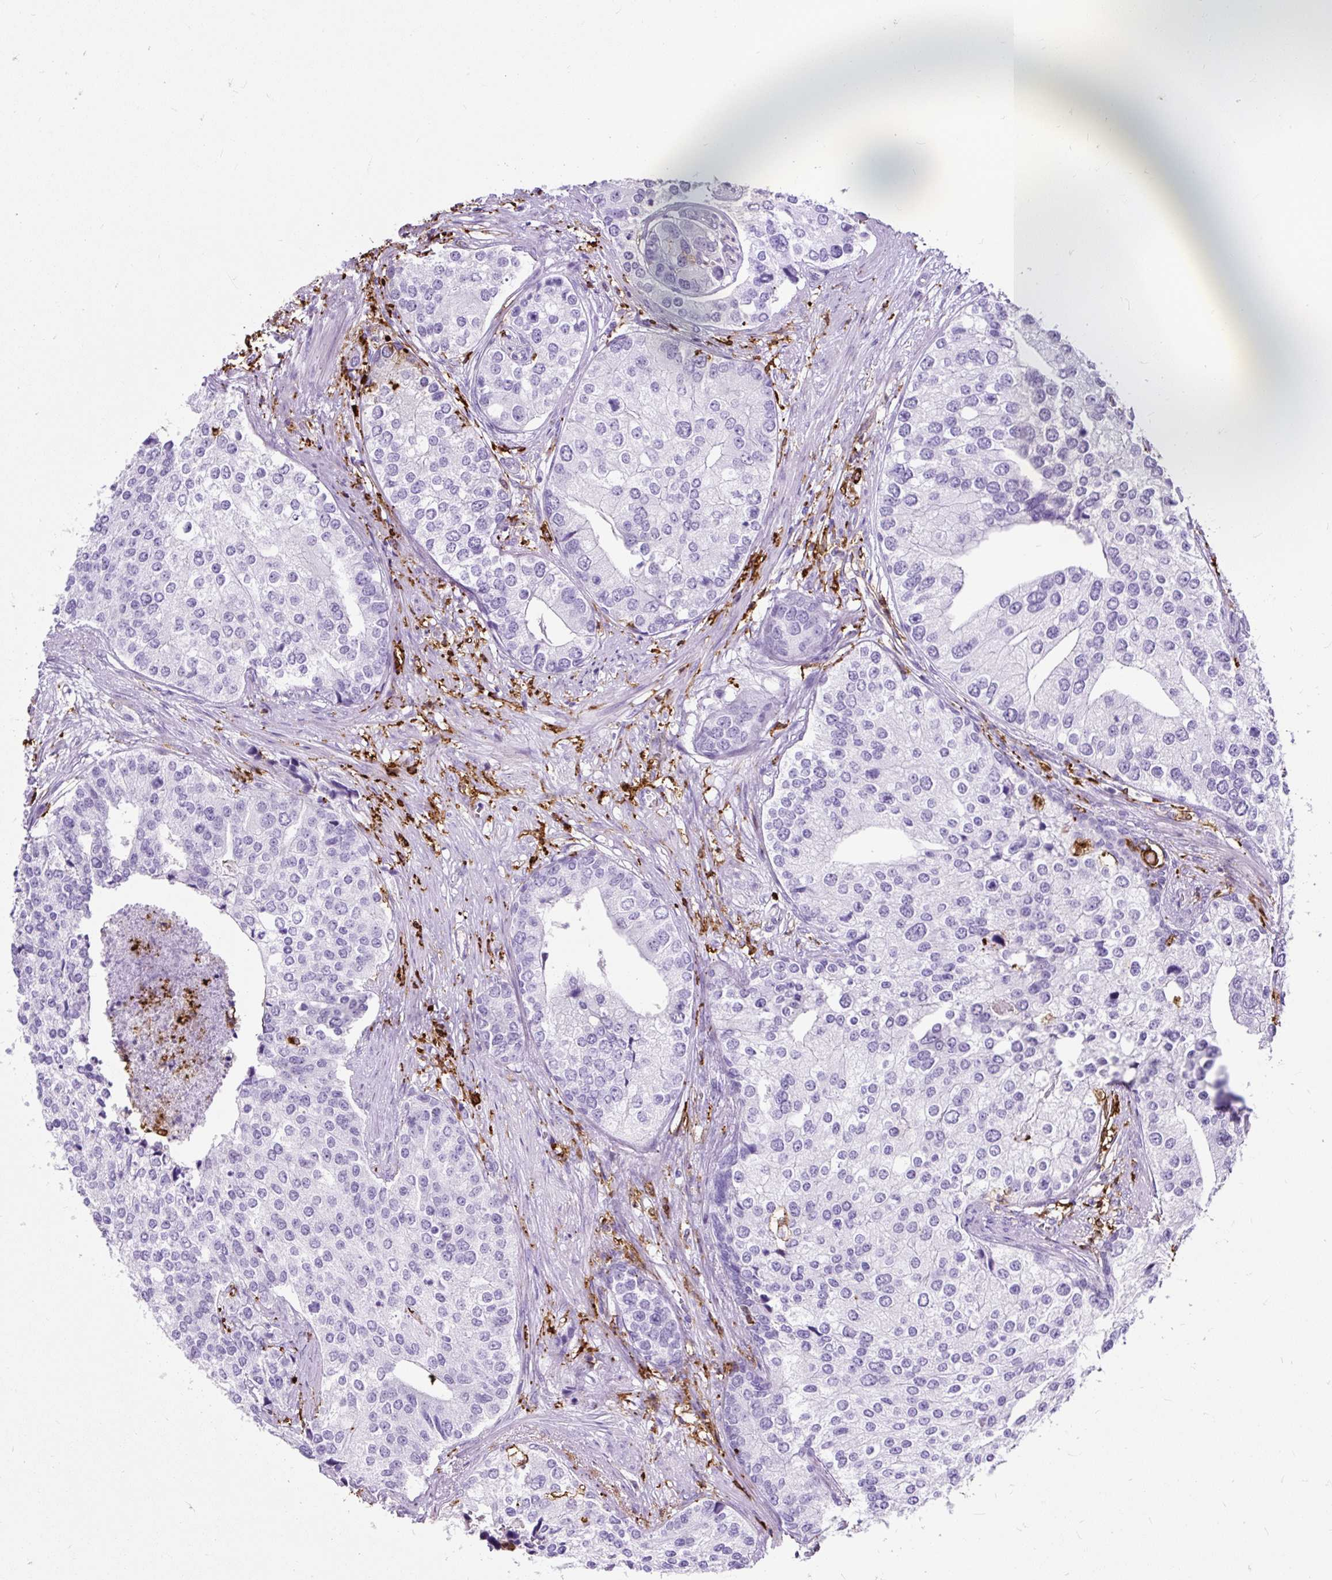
{"staining": {"intensity": "negative", "quantity": "none", "location": "none"}, "tissue": "prostate cancer", "cell_type": "Tumor cells", "image_type": "cancer", "snomed": [{"axis": "morphology", "description": "Adenocarcinoma, High grade"}, {"axis": "topography", "description": "Prostate"}], "caption": "The micrograph shows no significant staining in tumor cells of prostate cancer (high-grade adenocarcinoma). (DAB (3,3'-diaminobenzidine) IHC with hematoxylin counter stain).", "gene": "HLA-DRA", "patient": {"sex": "male", "age": 62}}